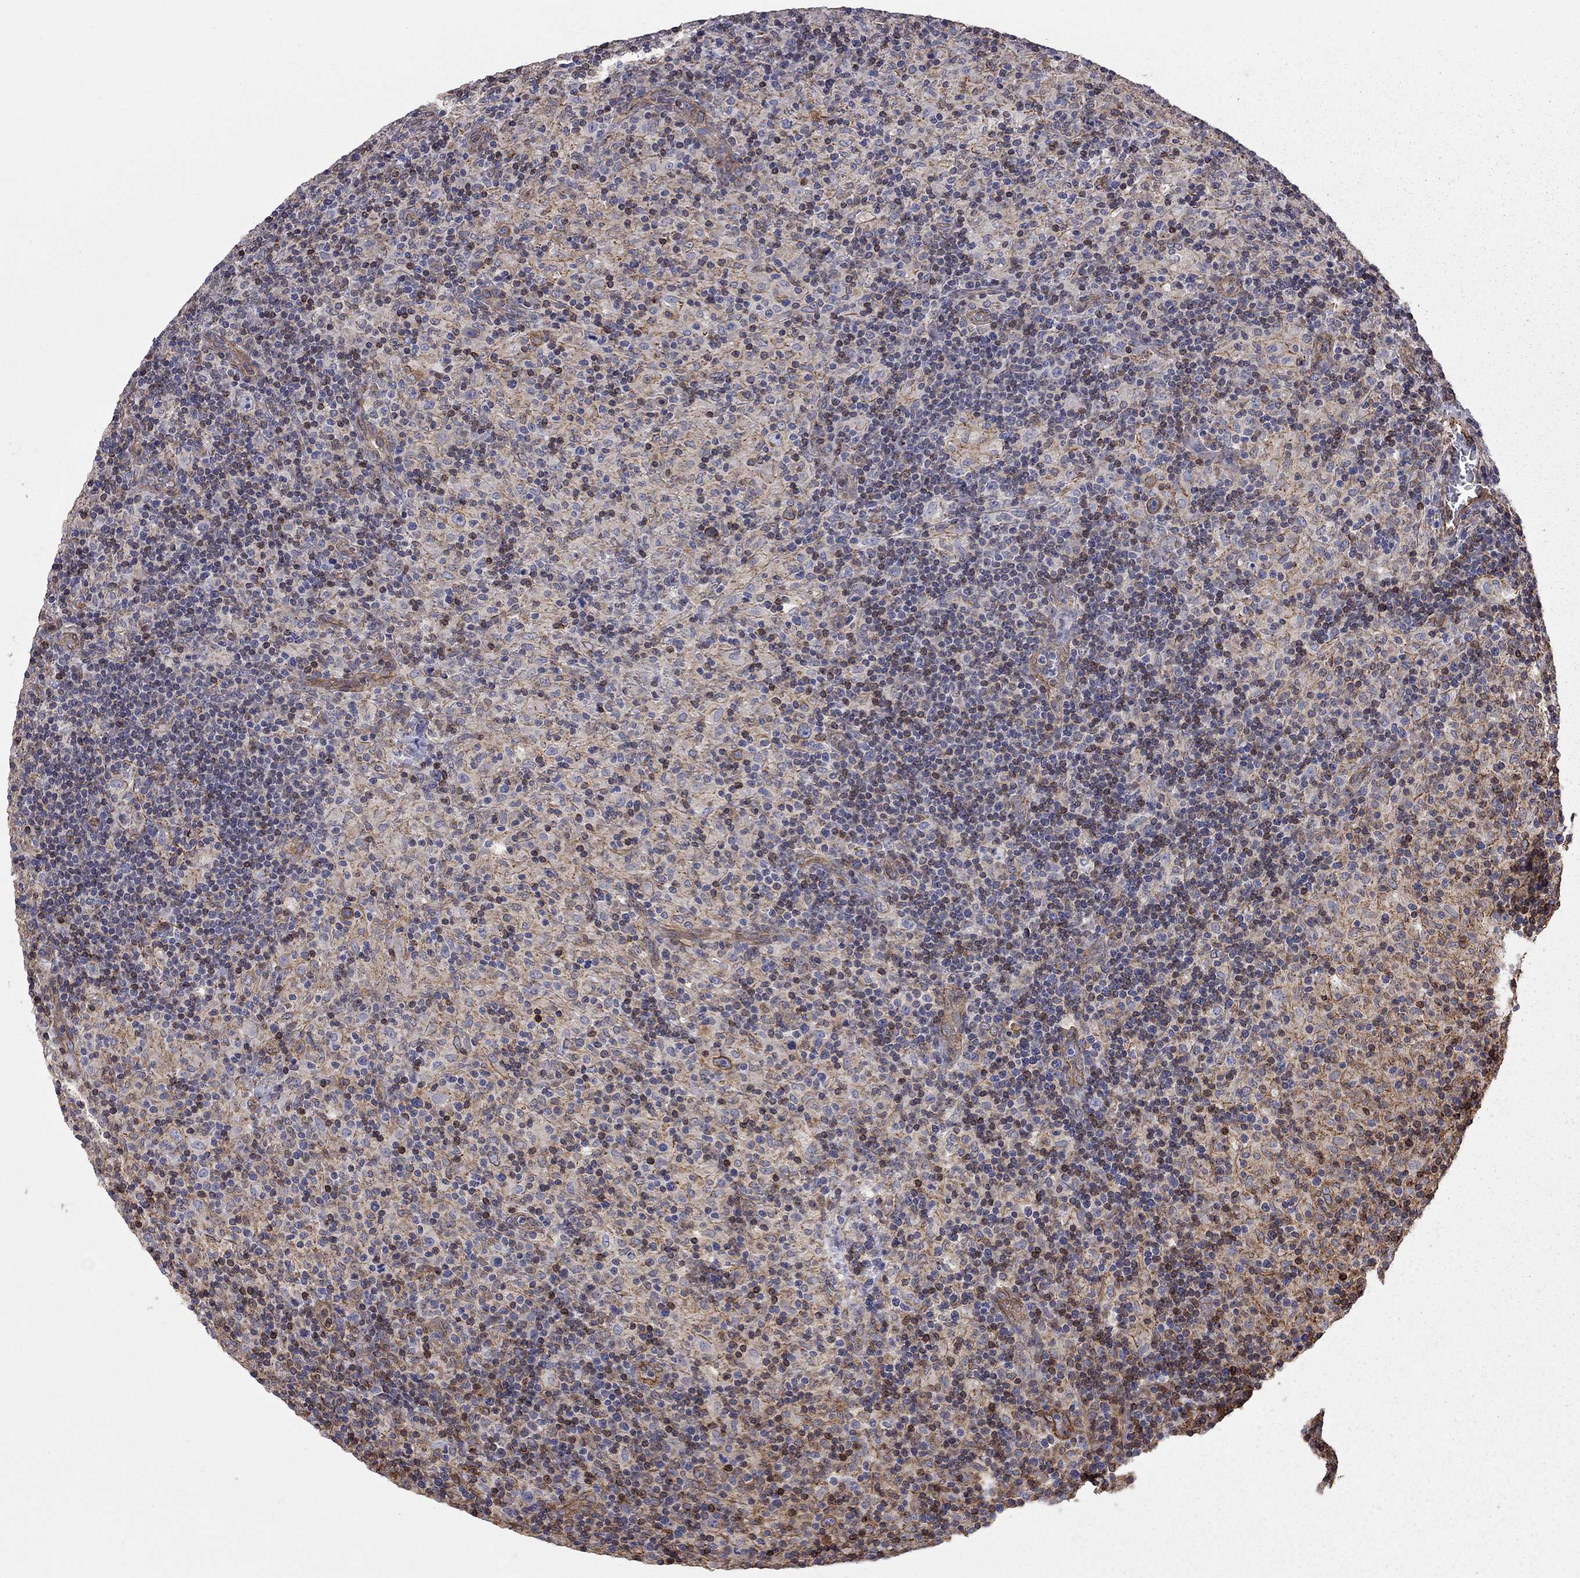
{"staining": {"intensity": "negative", "quantity": "none", "location": "none"}, "tissue": "lymphoma", "cell_type": "Tumor cells", "image_type": "cancer", "snomed": [{"axis": "morphology", "description": "Hodgkin's disease, NOS"}, {"axis": "topography", "description": "Lymph node"}], "caption": "IHC histopathology image of neoplastic tissue: lymphoma stained with DAB demonstrates no significant protein positivity in tumor cells. Brightfield microscopy of immunohistochemistry (IHC) stained with DAB (brown) and hematoxylin (blue), captured at high magnification.", "gene": "BICDL2", "patient": {"sex": "male", "age": 70}}